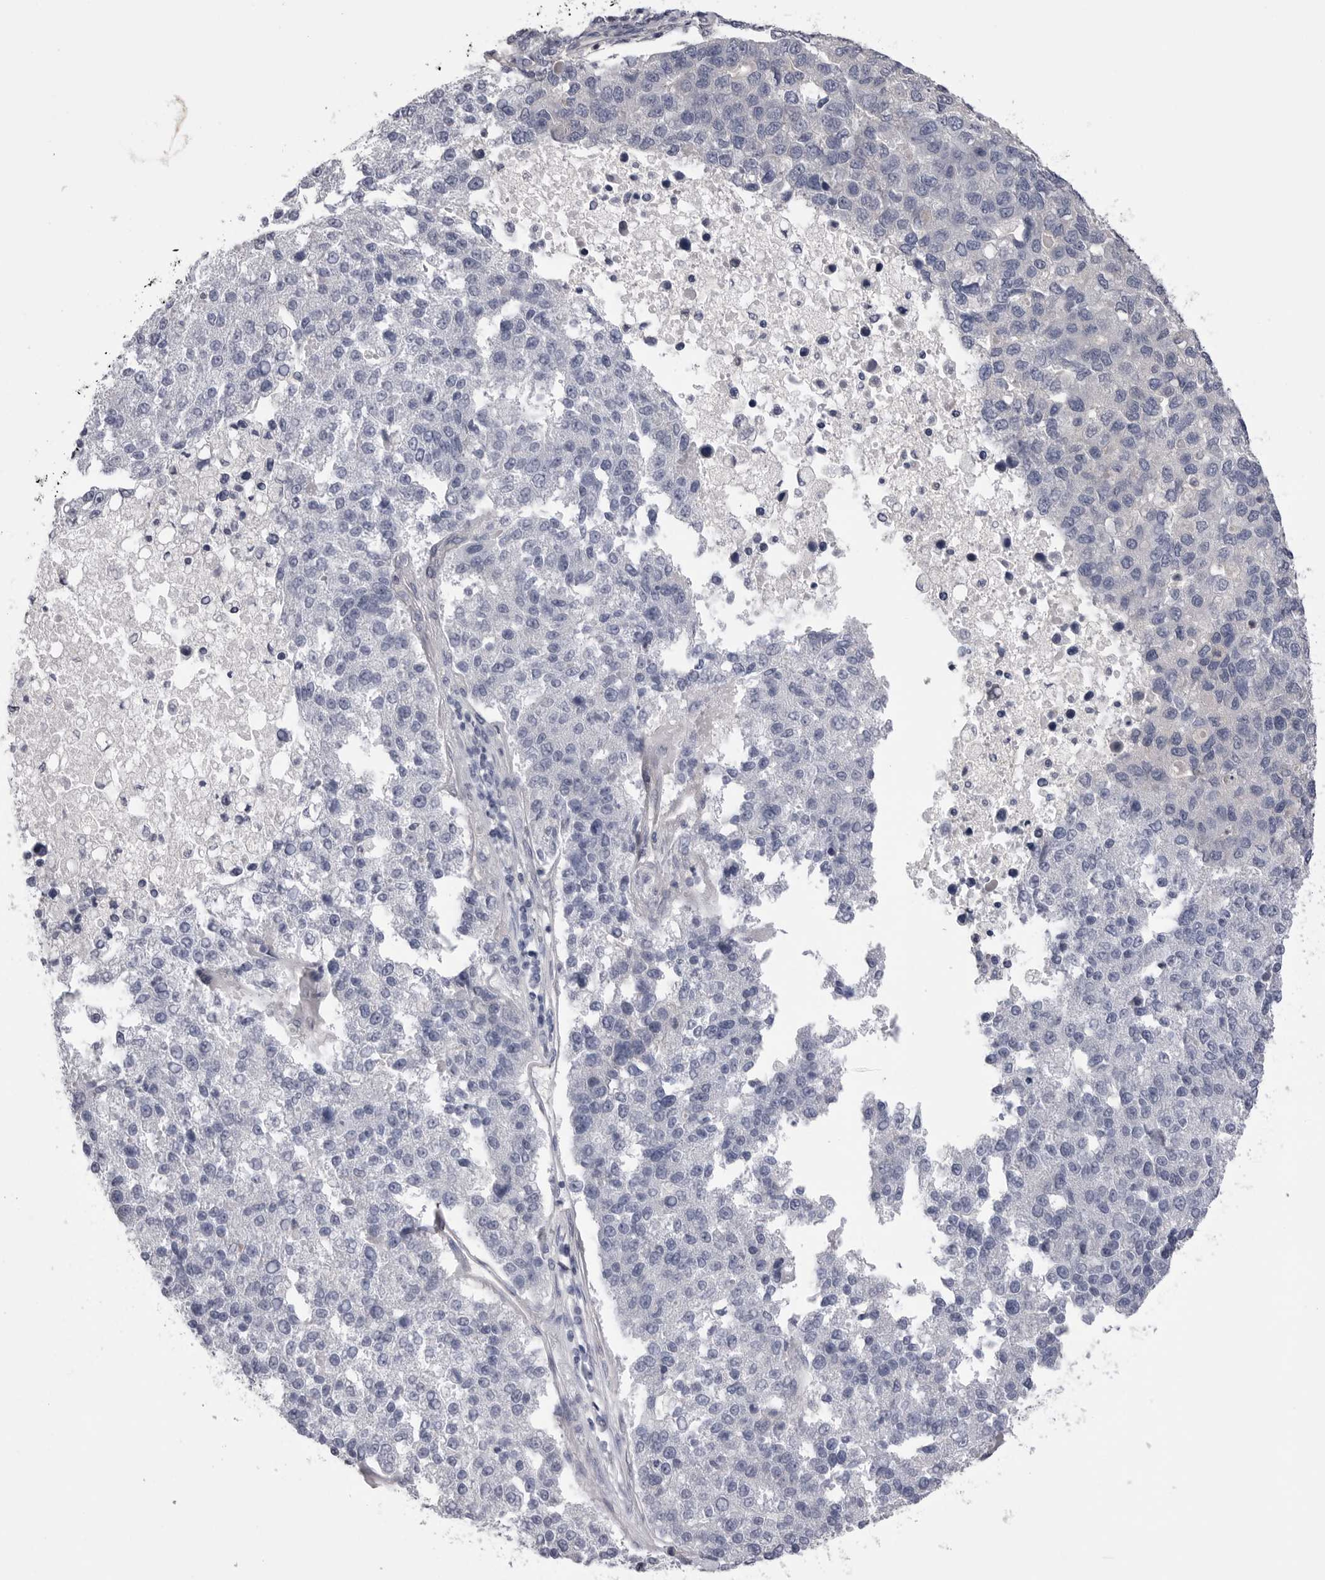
{"staining": {"intensity": "negative", "quantity": "none", "location": "none"}, "tissue": "pancreatic cancer", "cell_type": "Tumor cells", "image_type": "cancer", "snomed": [{"axis": "morphology", "description": "Adenocarcinoma, NOS"}, {"axis": "topography", "description": "Pancreas"}], "caption": "This is a photomicrograph of immunohistochemistry staining of pancreatic cancer (adenocarcinoma), which shows no expression in tumor cells. (DAB (3,3'-diaminobenzidine) IHC with hematoxylin counter stain).", "gene": "DLGAP3", "patient": {"sex": "female", "age": 61}}